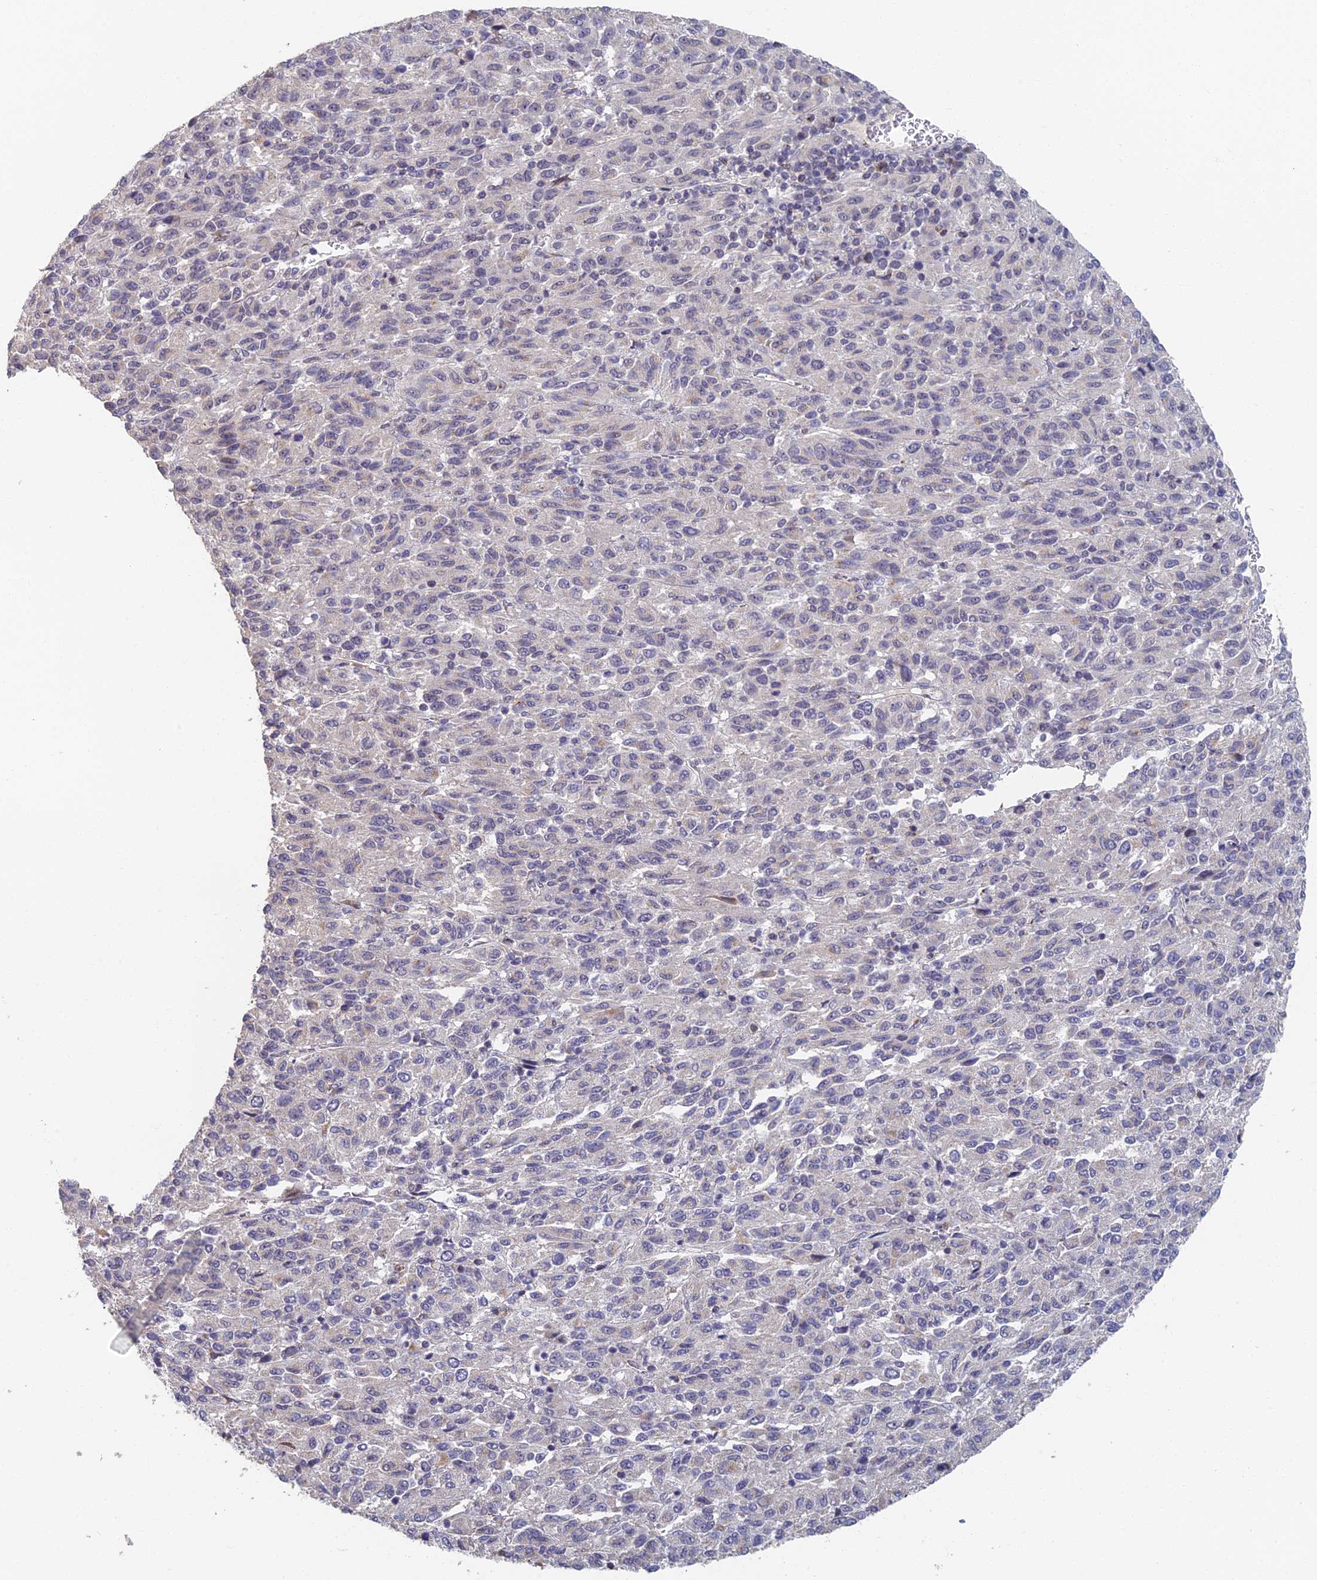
{"staining": {"intensity": "negative", "quantity": "none", "location": "none"}, "tissue": "melanoma", "cell_type": "Tumor cells", "image_type": "cancer", "snomed": [{"axis": "morphology", "description": "Malignant melanoma, Metastatic site"}, {"axis": "topography", "description": "Lung"}], "caption": "Tumor cells show no significant protein expression in melanoma.", "gene": "GPATCH1", "patient": {"sex": "male", "age": 64}}